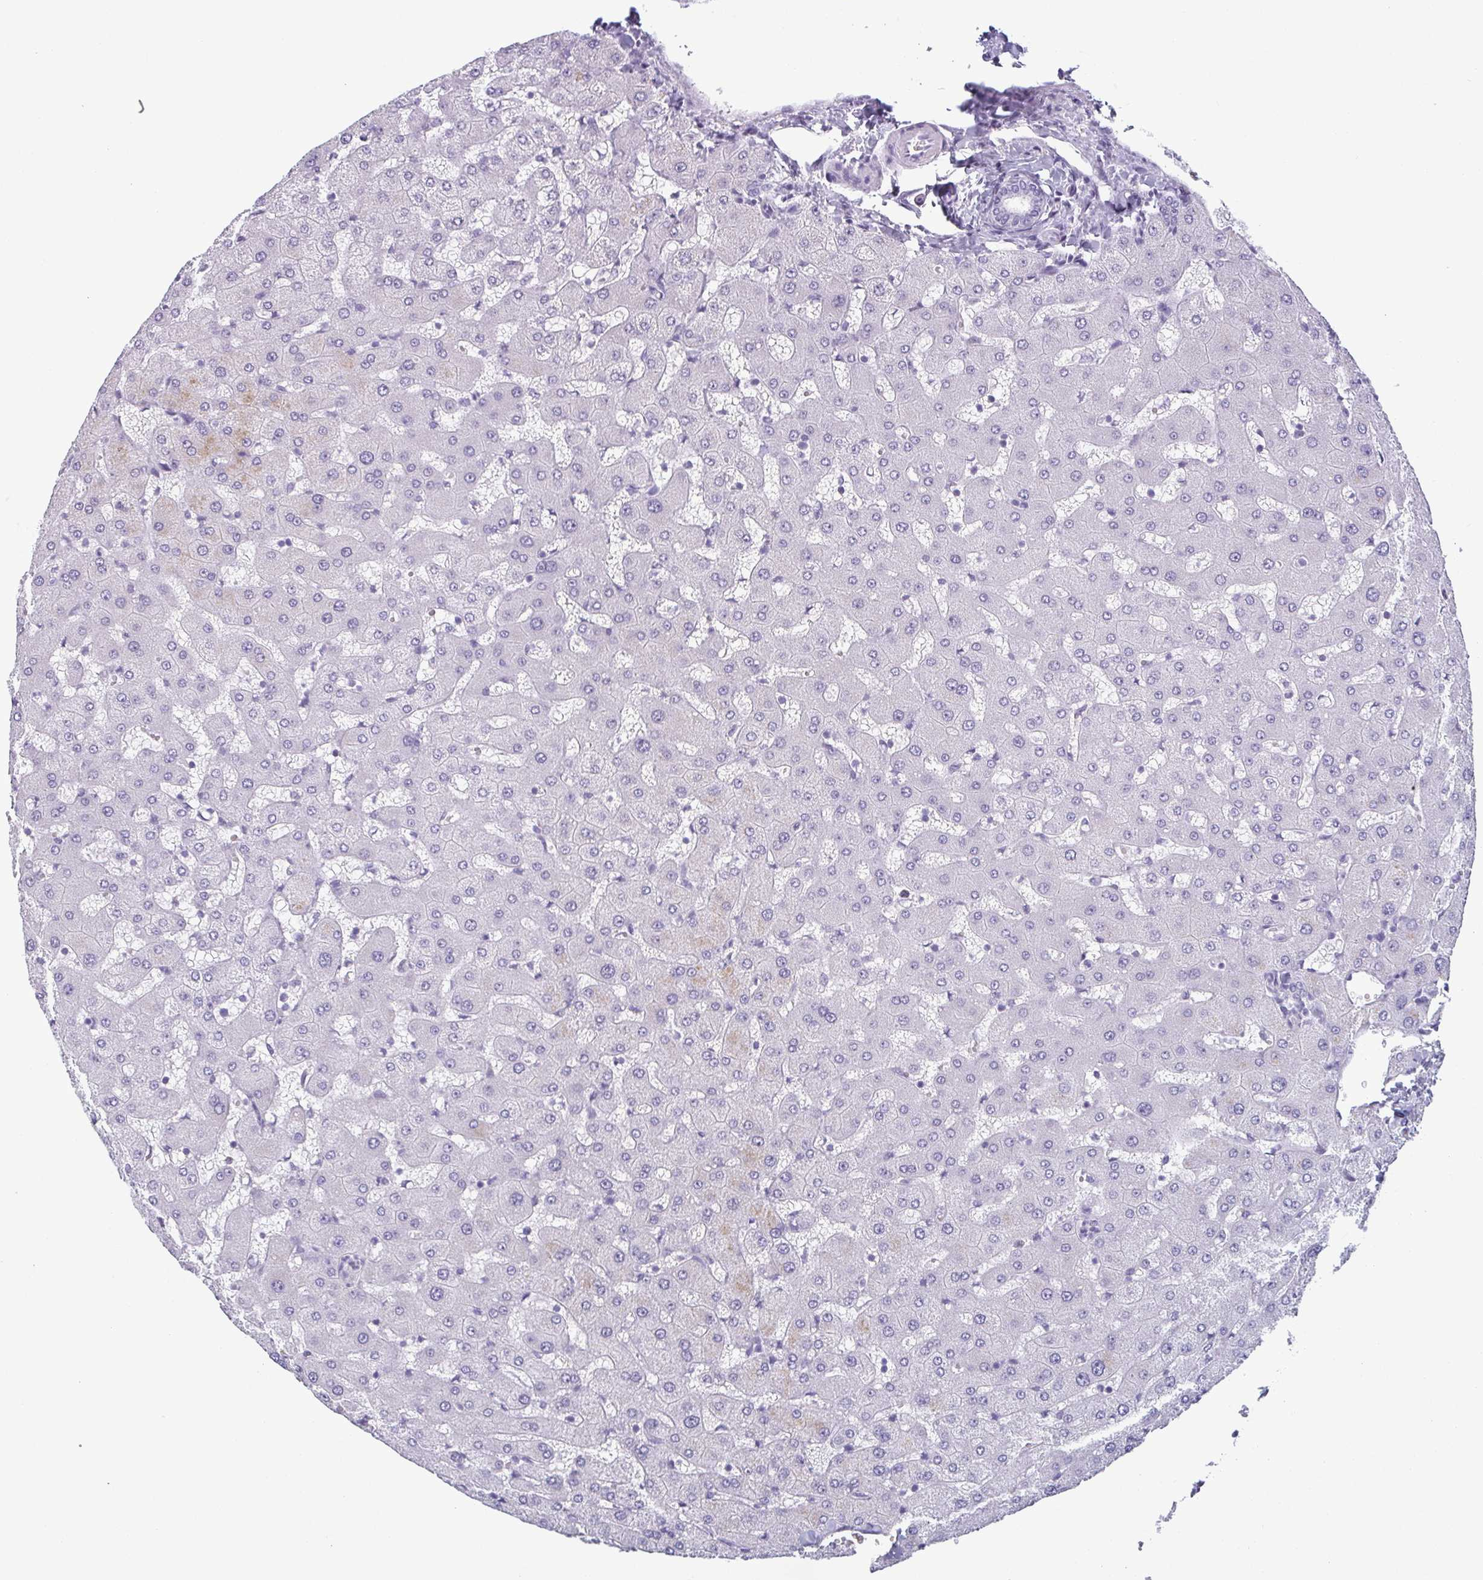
{"staining": {"intensity": "negative", "quantity": "none", "location": "none"}, "tissue": "liver", "cell_type": "Cholangiocytes", "image_type": "normal", "snomed": [{"axis": "morphology", "description": "Normal tissue, NOS"}, {"axis": "topography", "description": "Liver"}], "caption": "High power microscopy histopathology image of an immunohistochemistry (IHC) image of unremarkable liver, revealing no significant expression in cholangiocytes. The staining is performed using DAB brown chromogen with nuclei counter-stained in using hematoxylin.", "gene": "KRT78", "patient": {"sex": "female", "age": 63}}